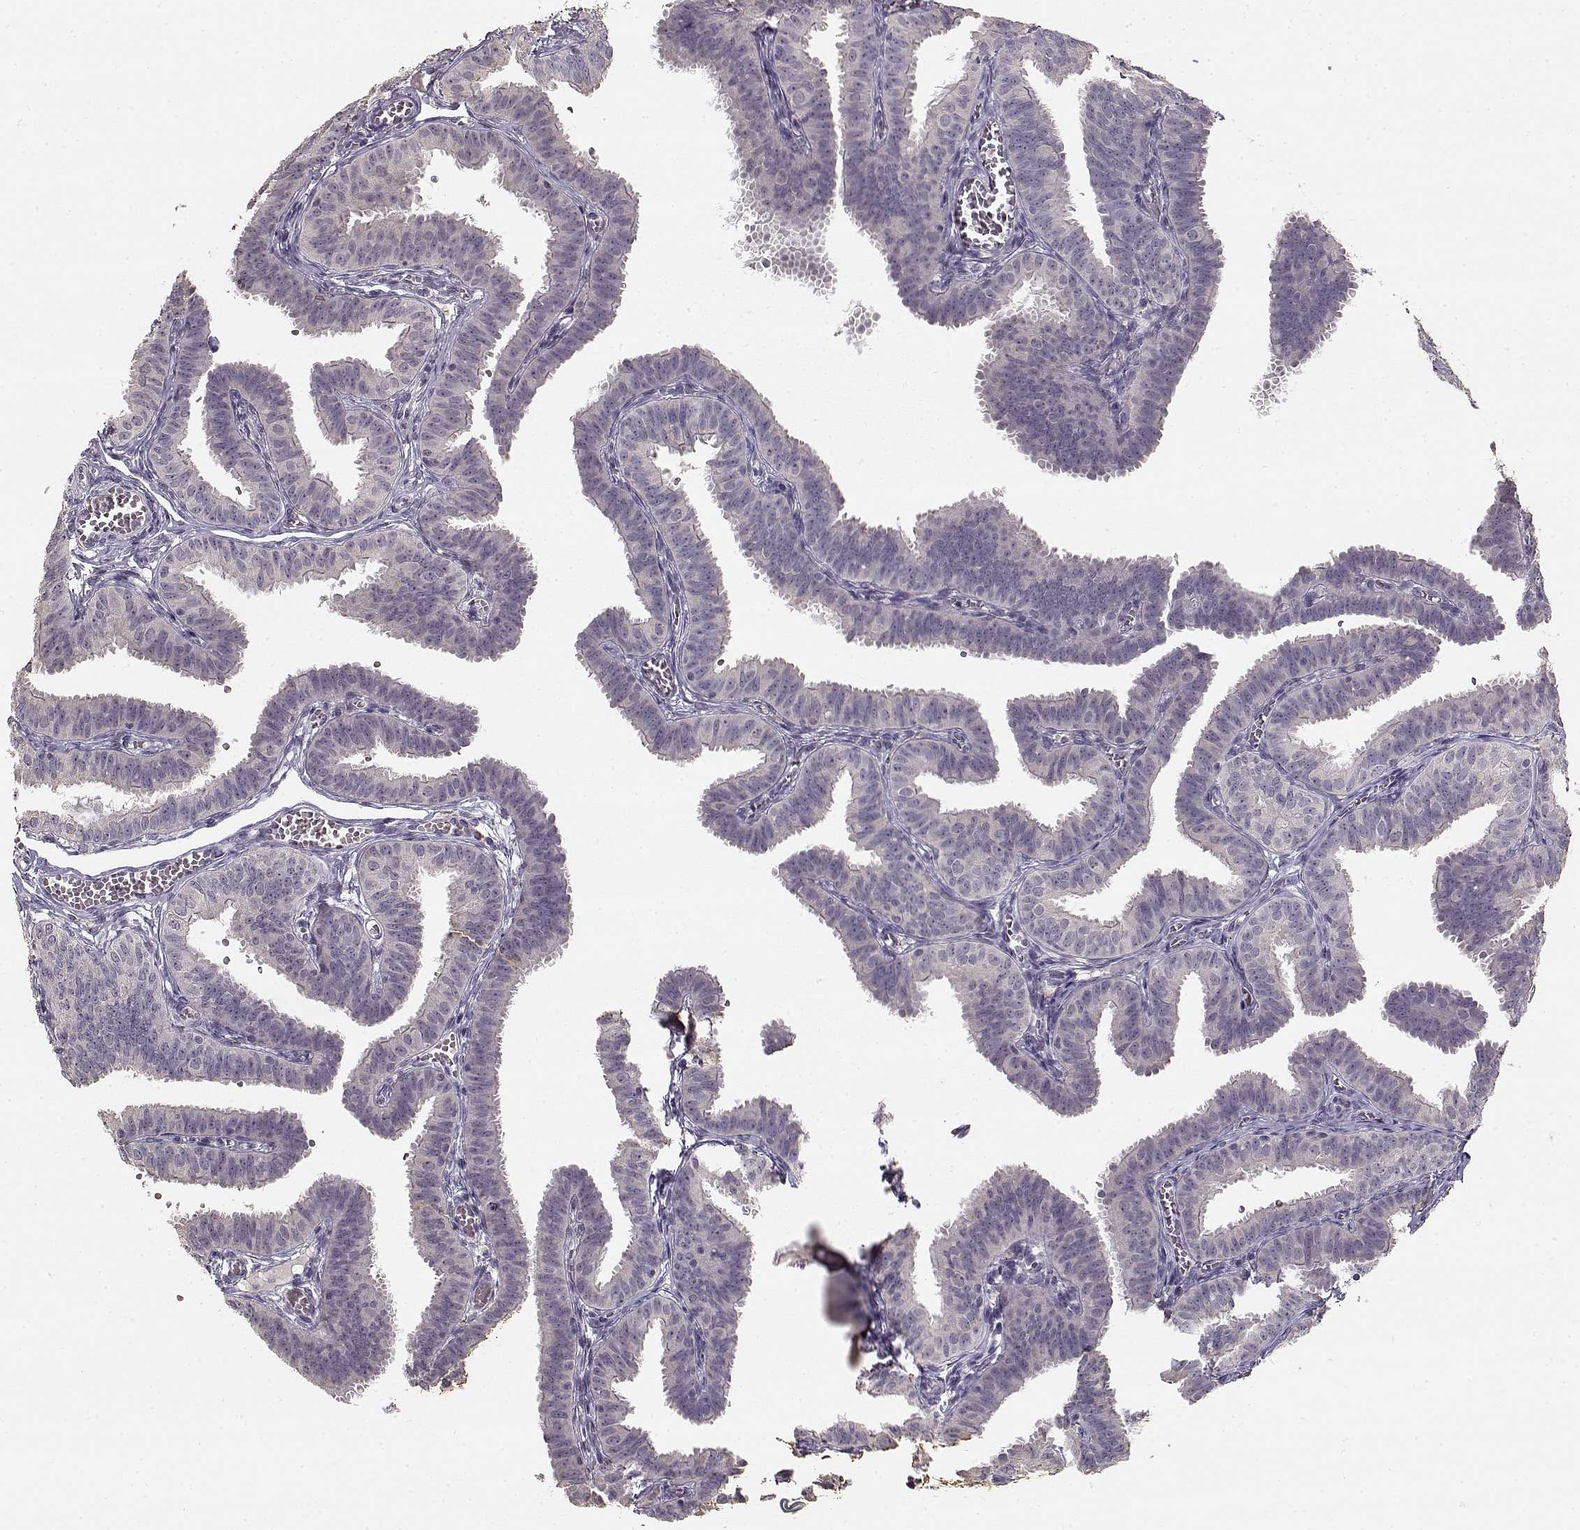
{"staining": {"intensity": "negative", "quantity": "none", "location": "none"}, "tissue": "fallopian tube", "cell_type": "Glandular cells", "image_type": "normal", "snomed": [{"axis": "morphology", "description": "Normal tissue, NOS"}, {"axis": "topography", "description": "Fallopian tube"}], "caption": "This is an immunohistochemistry (IHC) photomicrograph of benign fallopian tube. There is no positivity in glandular cells.", "gene": "UROC1", "patient": {"sex": "female", "age": 25}}